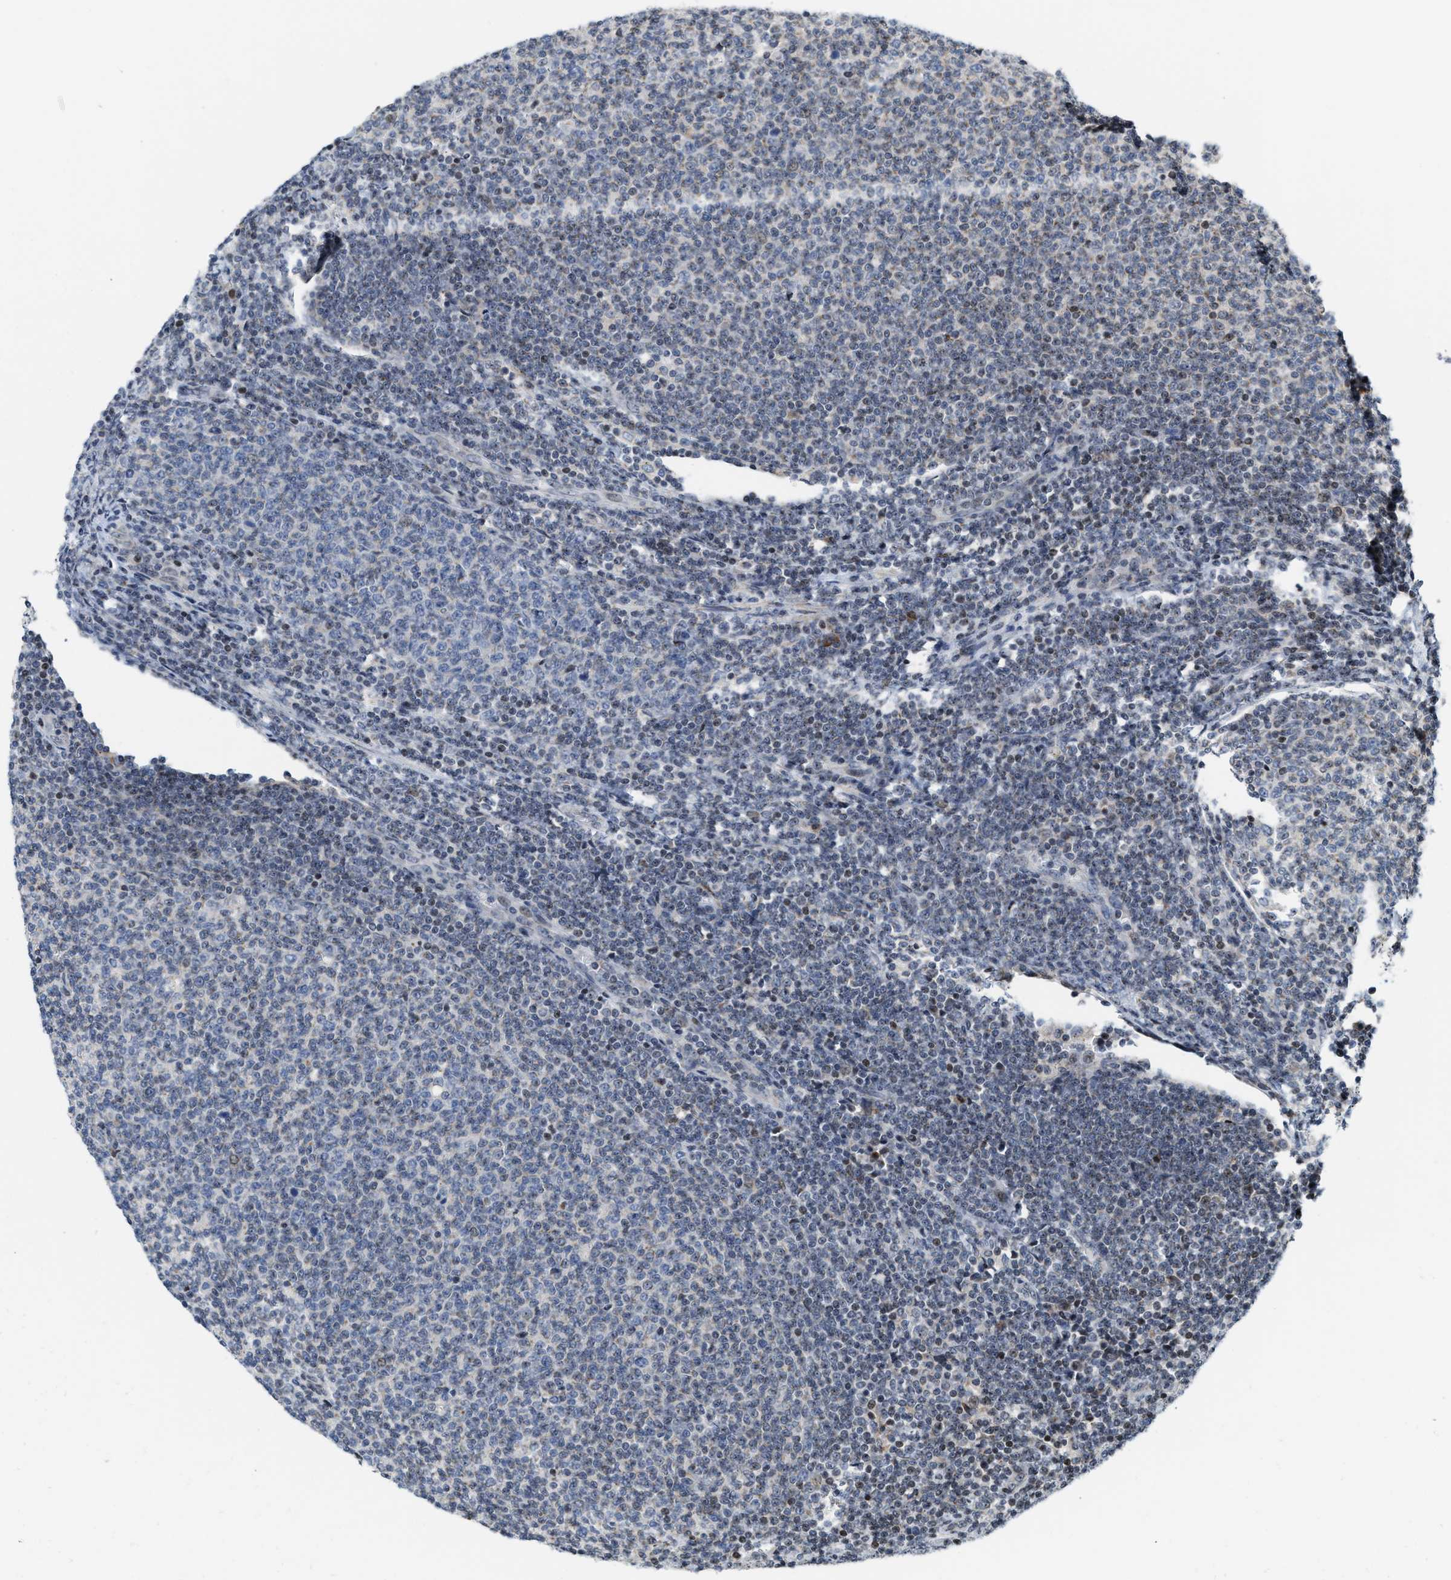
{"staining": {"intensity": "negative", "quantity": "none", "location": "none"}, "tissue": "lymphoma", "cell_type": "Tumor cells", "image_type": "cancer", "snomed": [{"axis": "morphology", "description": "Malignant lymphoma, non-Hodgkin's type, Low grade"}, {"axis": "topography", "description": "Lymph node"}], "caption": "This is an IHC image of human lymphoma. There is no expression in tumor cells.", "gene": "PDZD2", "patient": {"sex": "male", "age": 66}}